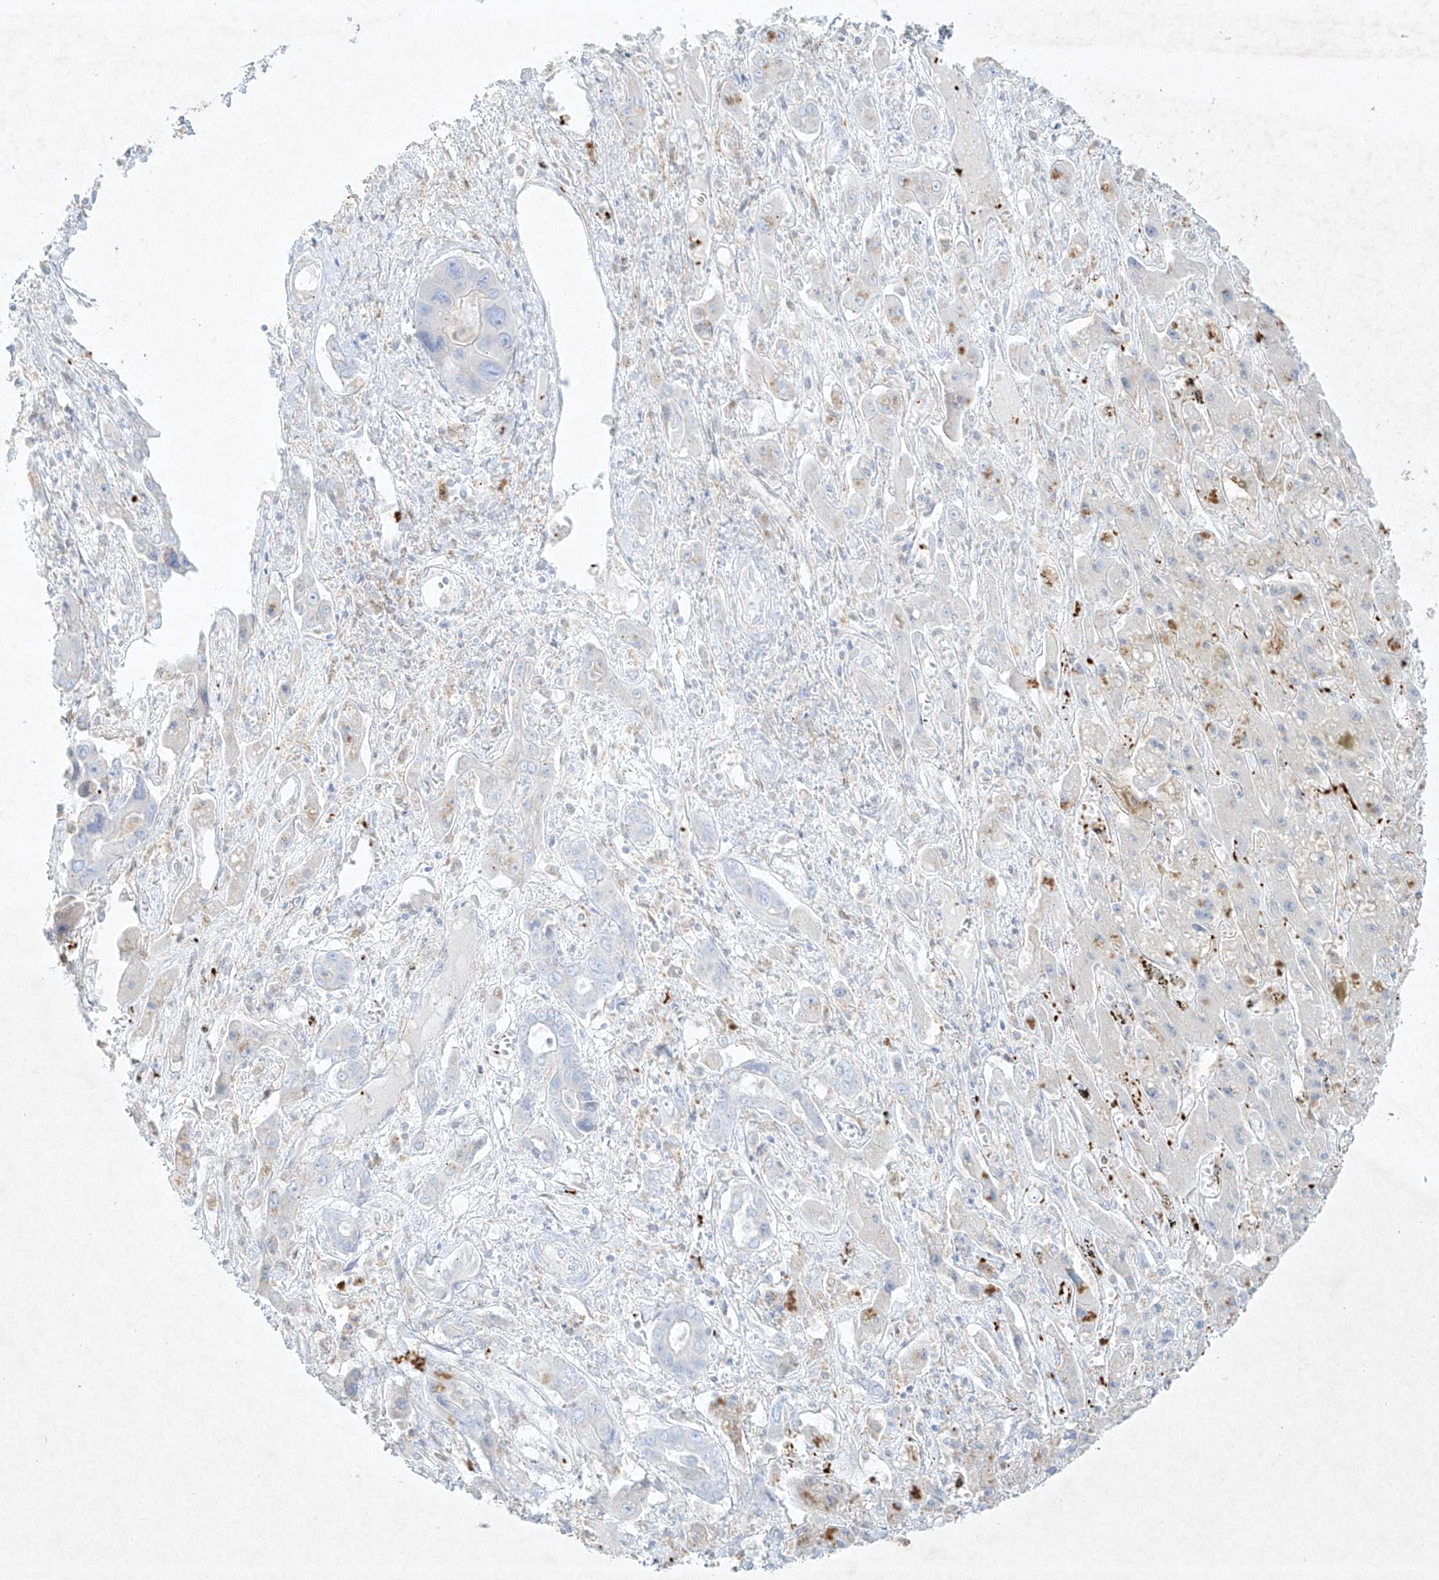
{"staining": {"intensity": "negative", "quantity": "none", "location": "none"}, "tissue": "liver cancer", "cell_type": "Tumor cells", "image_type": "cancer", "snomed": [{"axis": "morphology", "description": "Cholangiocarcinoma"}, {"axis": "topography", "description": "Liver"}], "caption": "Liver cholangiocarcinoma was stained to show a protein in brown. There is no significant positivity in tumor cells. Brightfield microscopy of immunohistochemistry (IHC) stained with DAB (brown) and hematoxylin (blue), captured at high magnification.", "gene": "PLEK", "patient": {"sex": "male", "age": 67}}